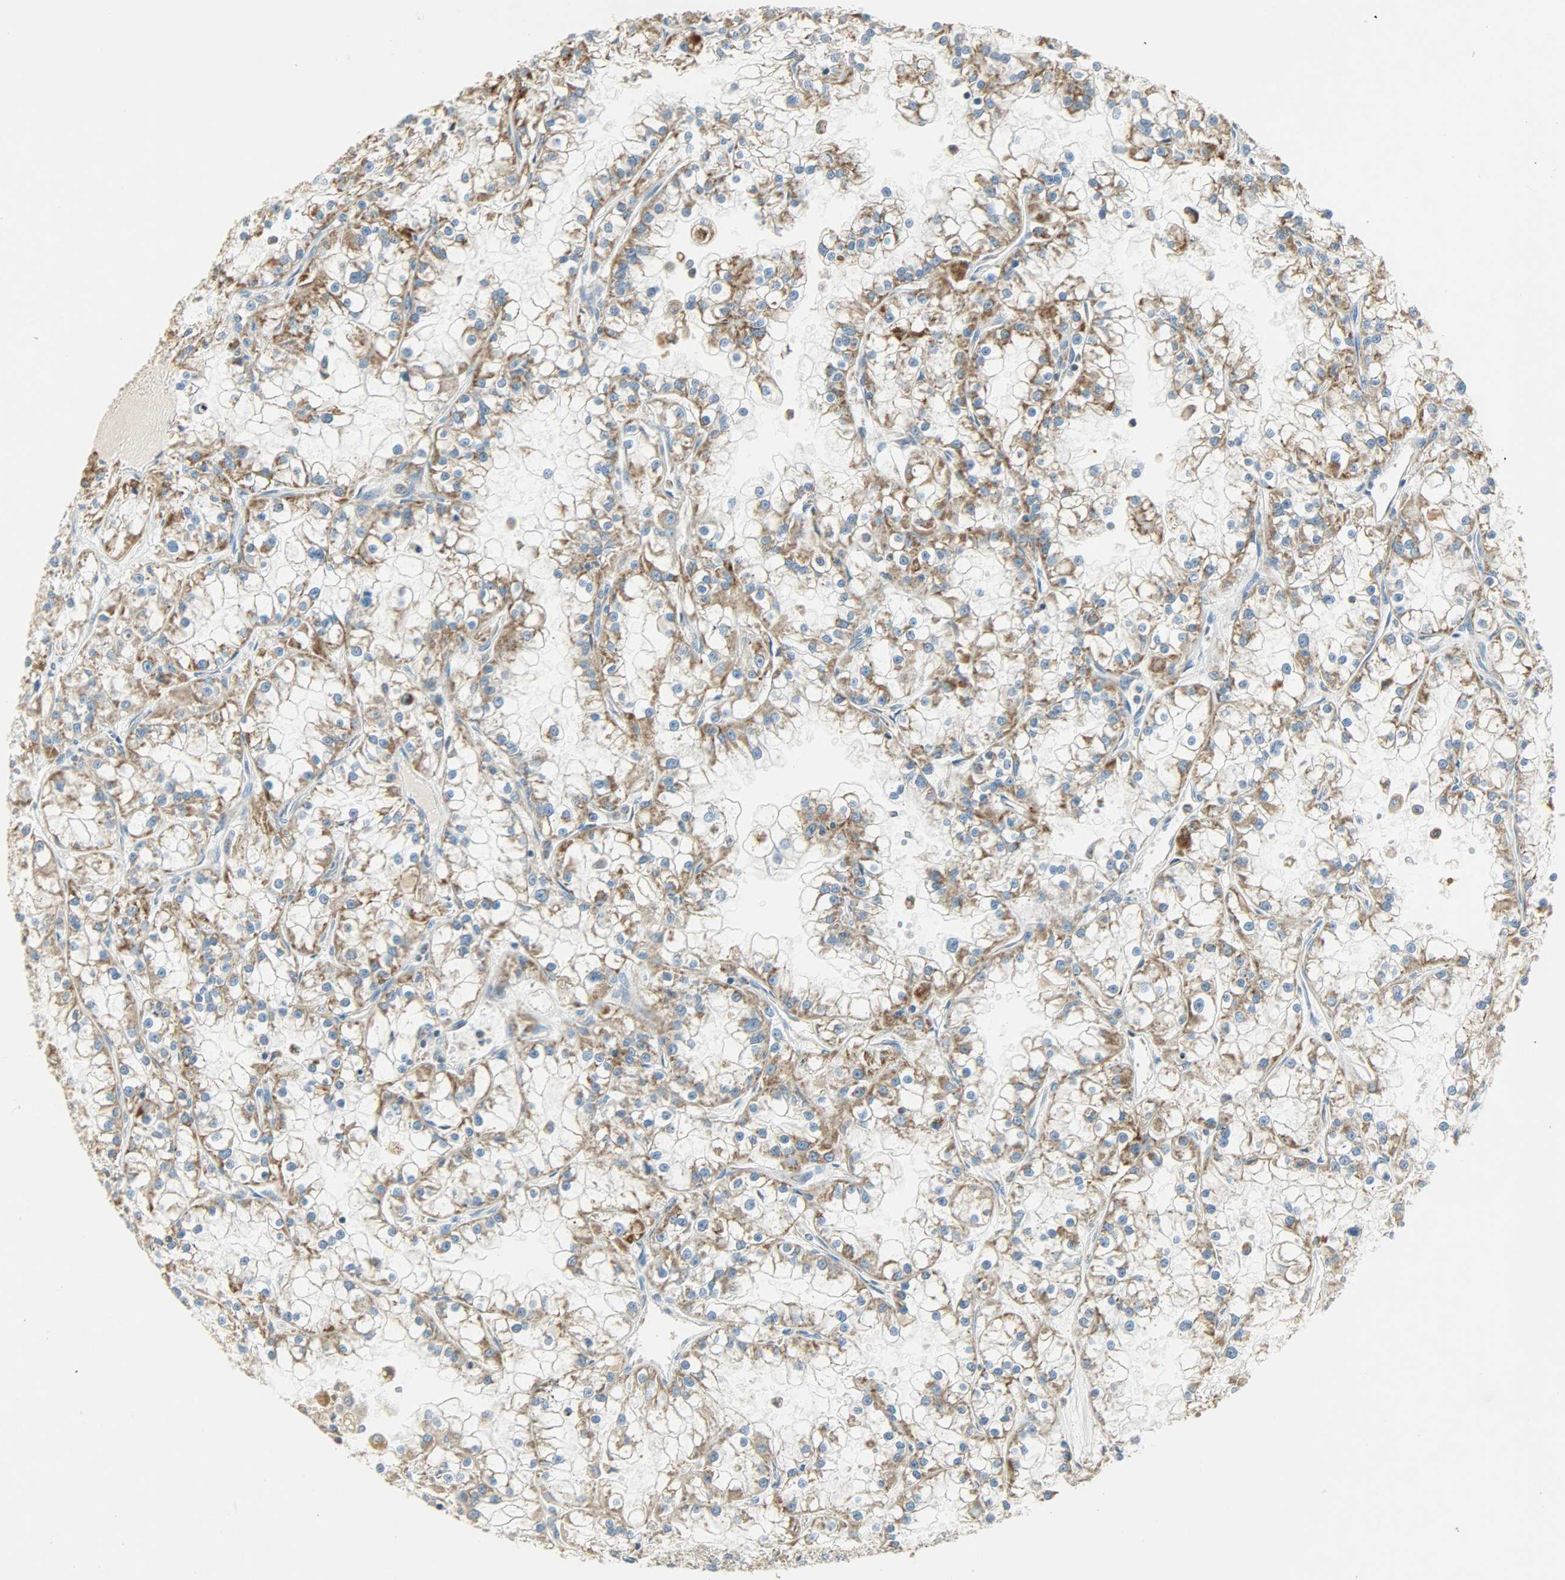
{"staining": {"intensity": "moderate", "quantity": ">75%", "location": "cytoplasmic/membranous"}, "tissue": "renal cancer", "cell_type": "Tumor cells", "image_type": "cancer", "snomed": [{"axis": "morphology", "description": "Adenocarcinoma, NOS"}, {"axis": "topography", "description": "Kidney"}], "caption": "Immunohistochemistry (IHC) of human renal cancer shows medium levels of moderate cytoplasmic/membranous expression in about >75% of tumor cells.", "gene": "NNT", "patient": {"sex": "female", "age": 52}}